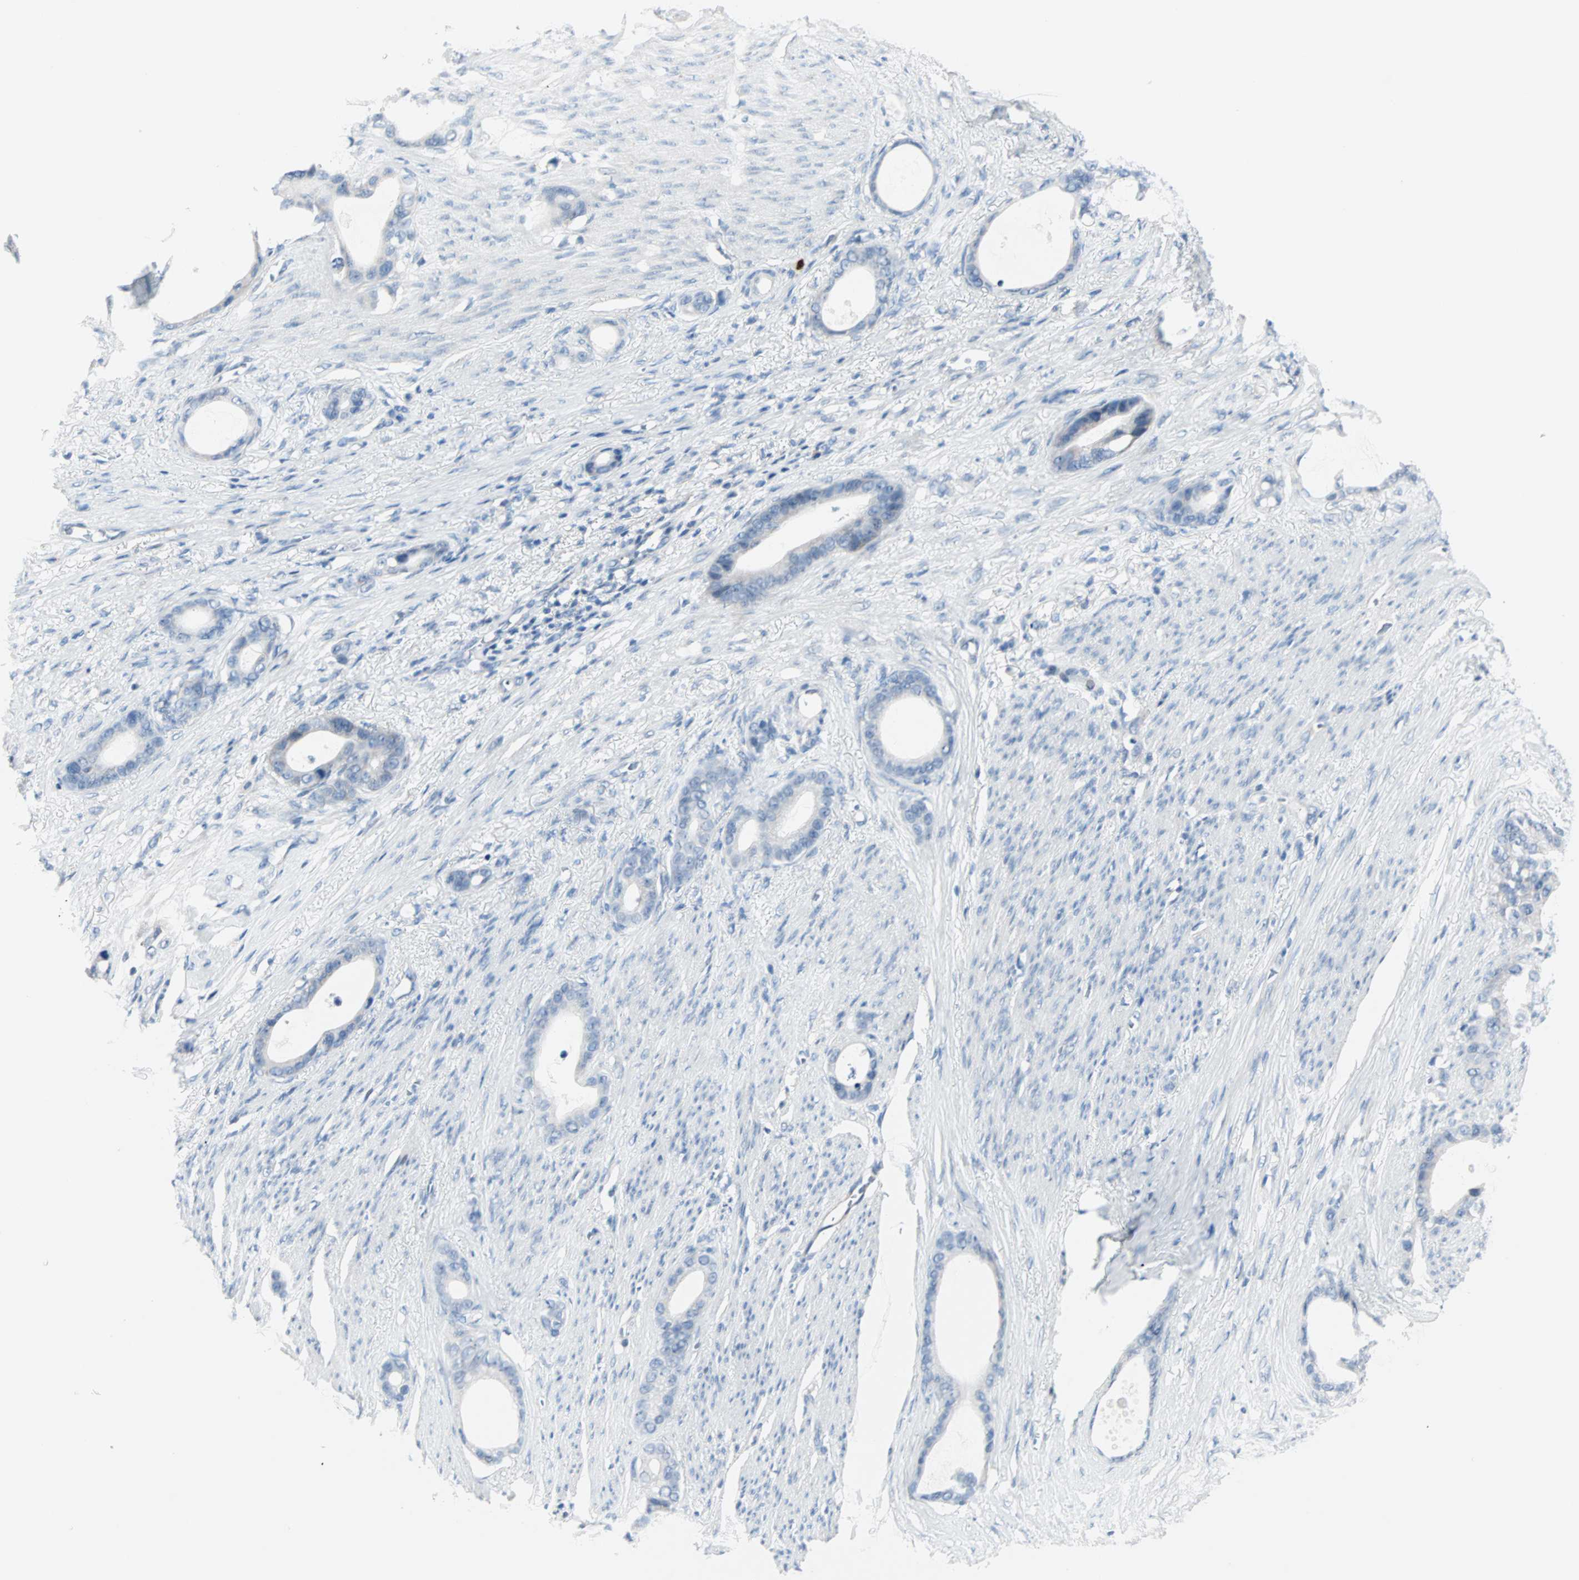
{"staining": {"intensity": "negative", "quantity": "none", "location": "none"}, "tissue": "stomach cancer", "cell_type": "Tumor cells", "image_type": "cancer", "snomed": [{"axis": "morphology", "description": "Adenocarcinoma, NOS"}, {"axis": "topography", "description": "Stomach"}], "caption": "Image shows no protein expression in tumor cells of stomach cancer tissue.", "gene": "NEFH", "patient": {"sex": "female", "age": 75}}